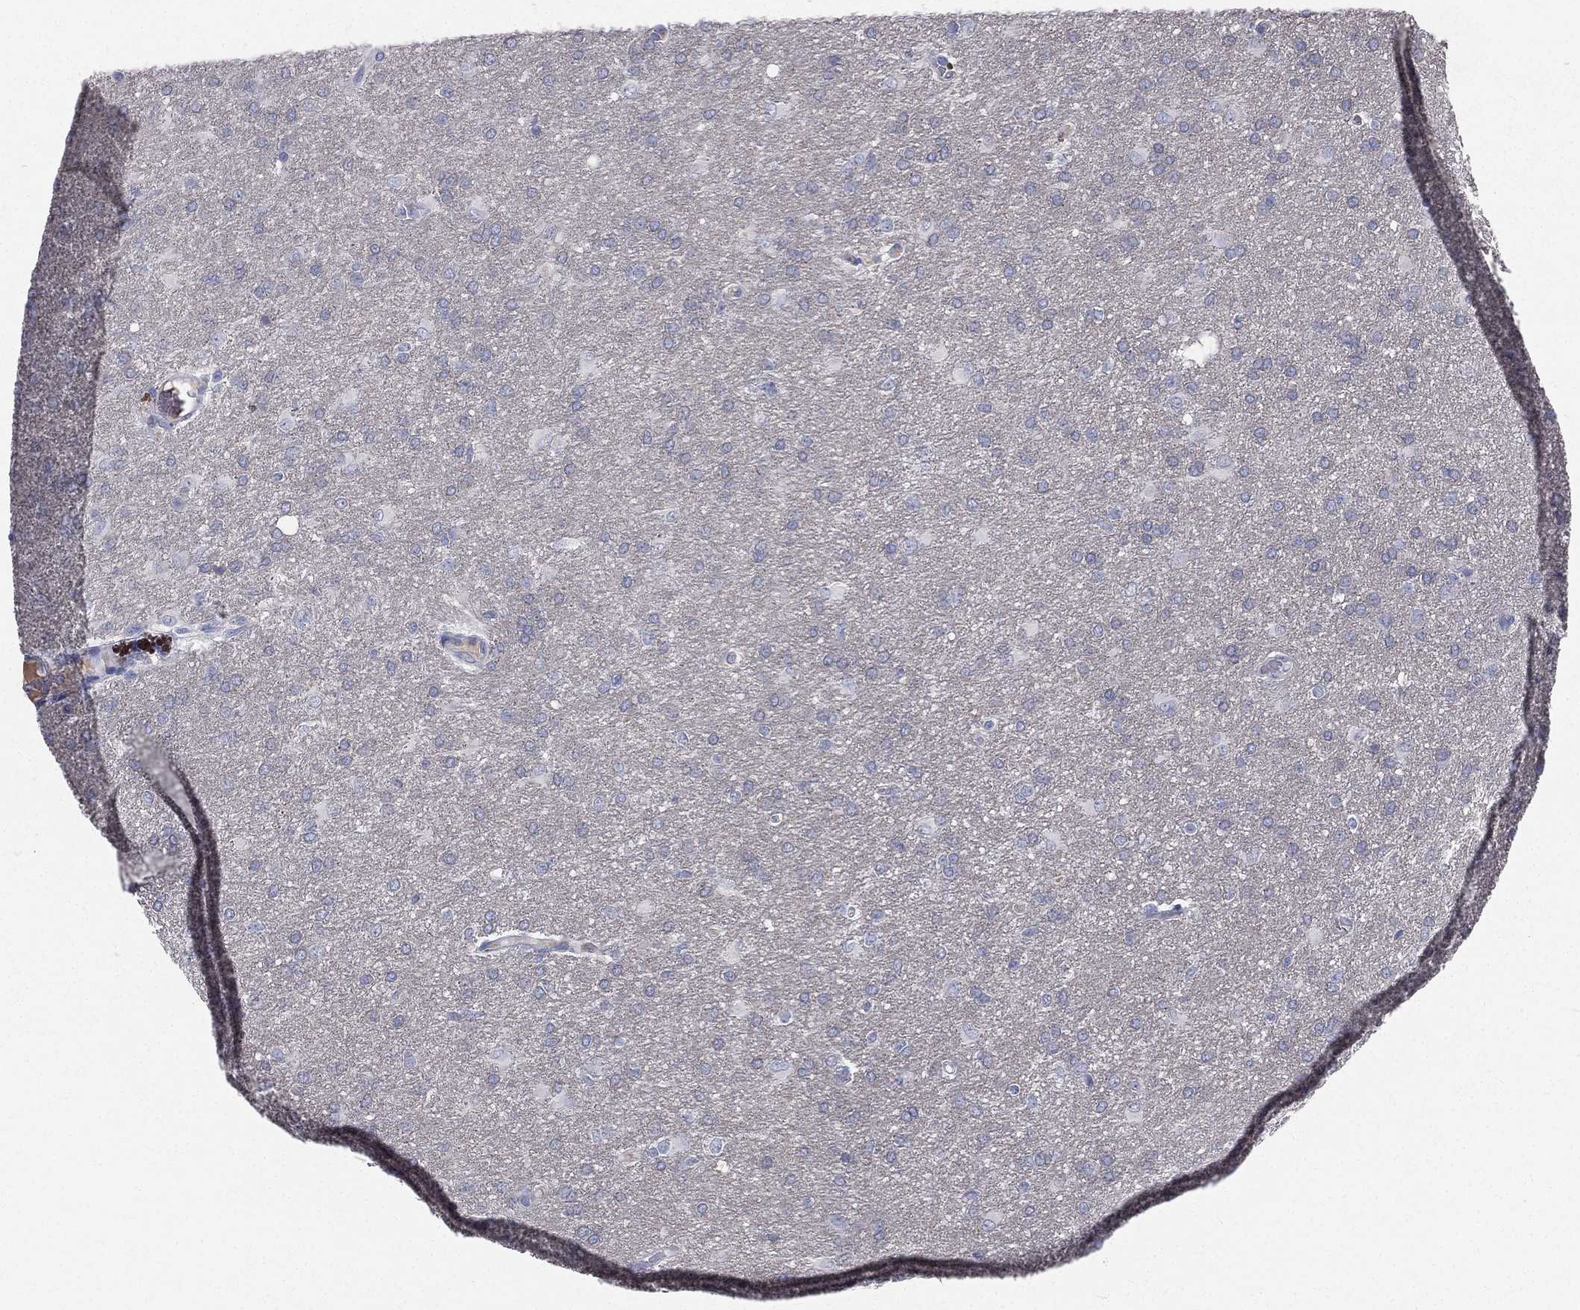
{"staining": {"intensity": "negative", "quantity": "none", "location": "none"}, "tissue": "glioma", "cell_type": "Tumor cells", "image_type": "cancer", "snomed": [{"axis": "morphology", "description": "Glioma, malignant, High grade"}, {"axis": "topography", "description": "Brain"}], "caption": "High magnification brightfield microscopy of glioma stained with DAB (3,3'-diaminobenzidine) (brown) and counterstained with hematoxylin (blue): tumor cells show no significant staining.", "gene": "CD3D", "patient": {"sex": "male", "age": 68}}